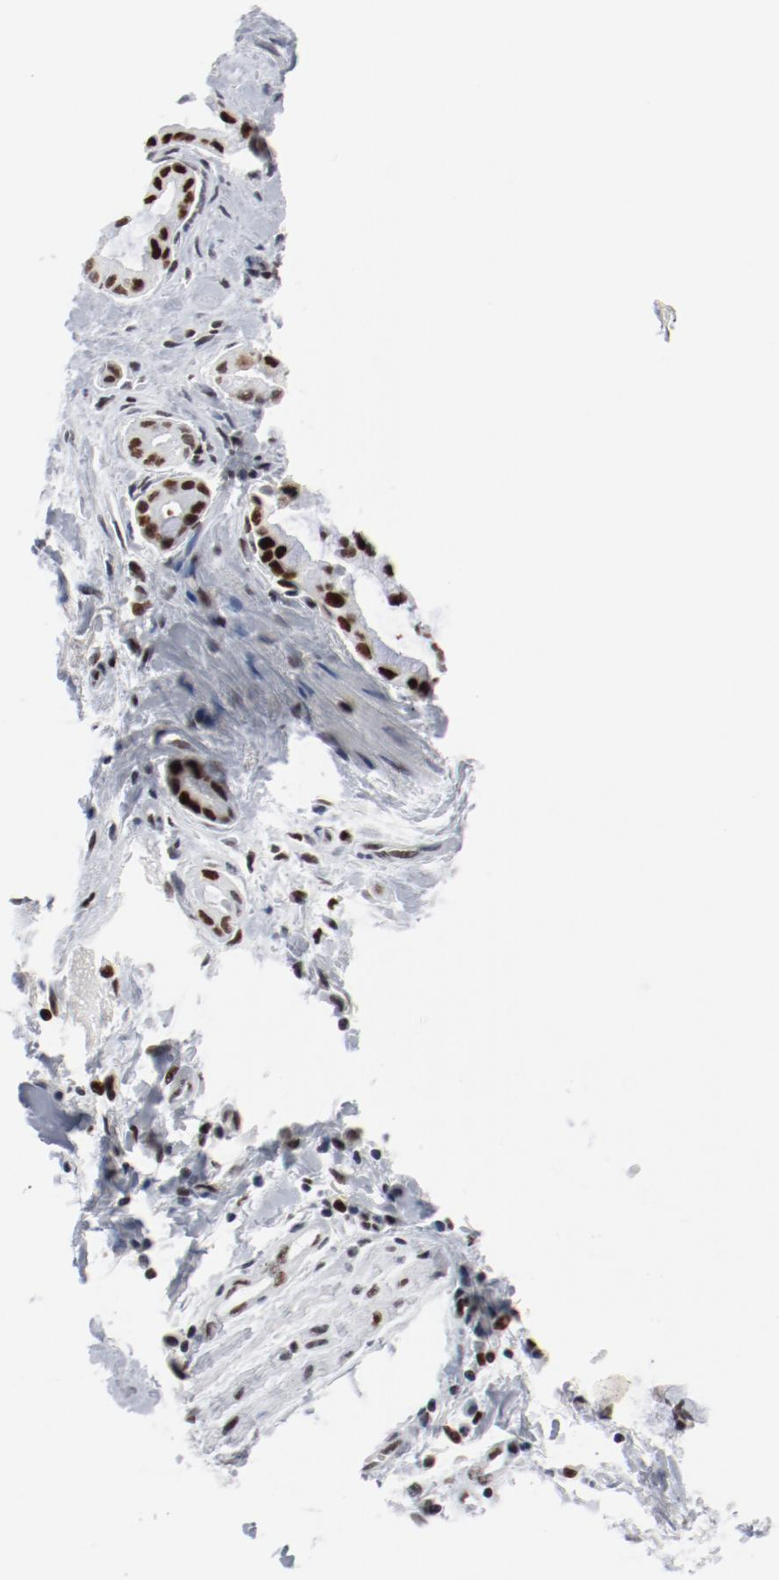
{"staining": {"intensity": "strong", "quantity": ">75%", "location": "nuclear"}, "tissue": "pancreatic cancer", "cell_type": "Tumor cells", "image_type": "cancer", "snomed": [{"axis": "morphology", "description": "Adenocarcinoma, NOS"}, {"axis": "topography", "description": "Pancreas"}], "caption": "IHC of human pancreatic adenocarcinoma reveals high levels of strong nuclear expression in about >75% of tumor cells.", "gene": "POLD1", "patient": {"sex": "male", "age": 59}}